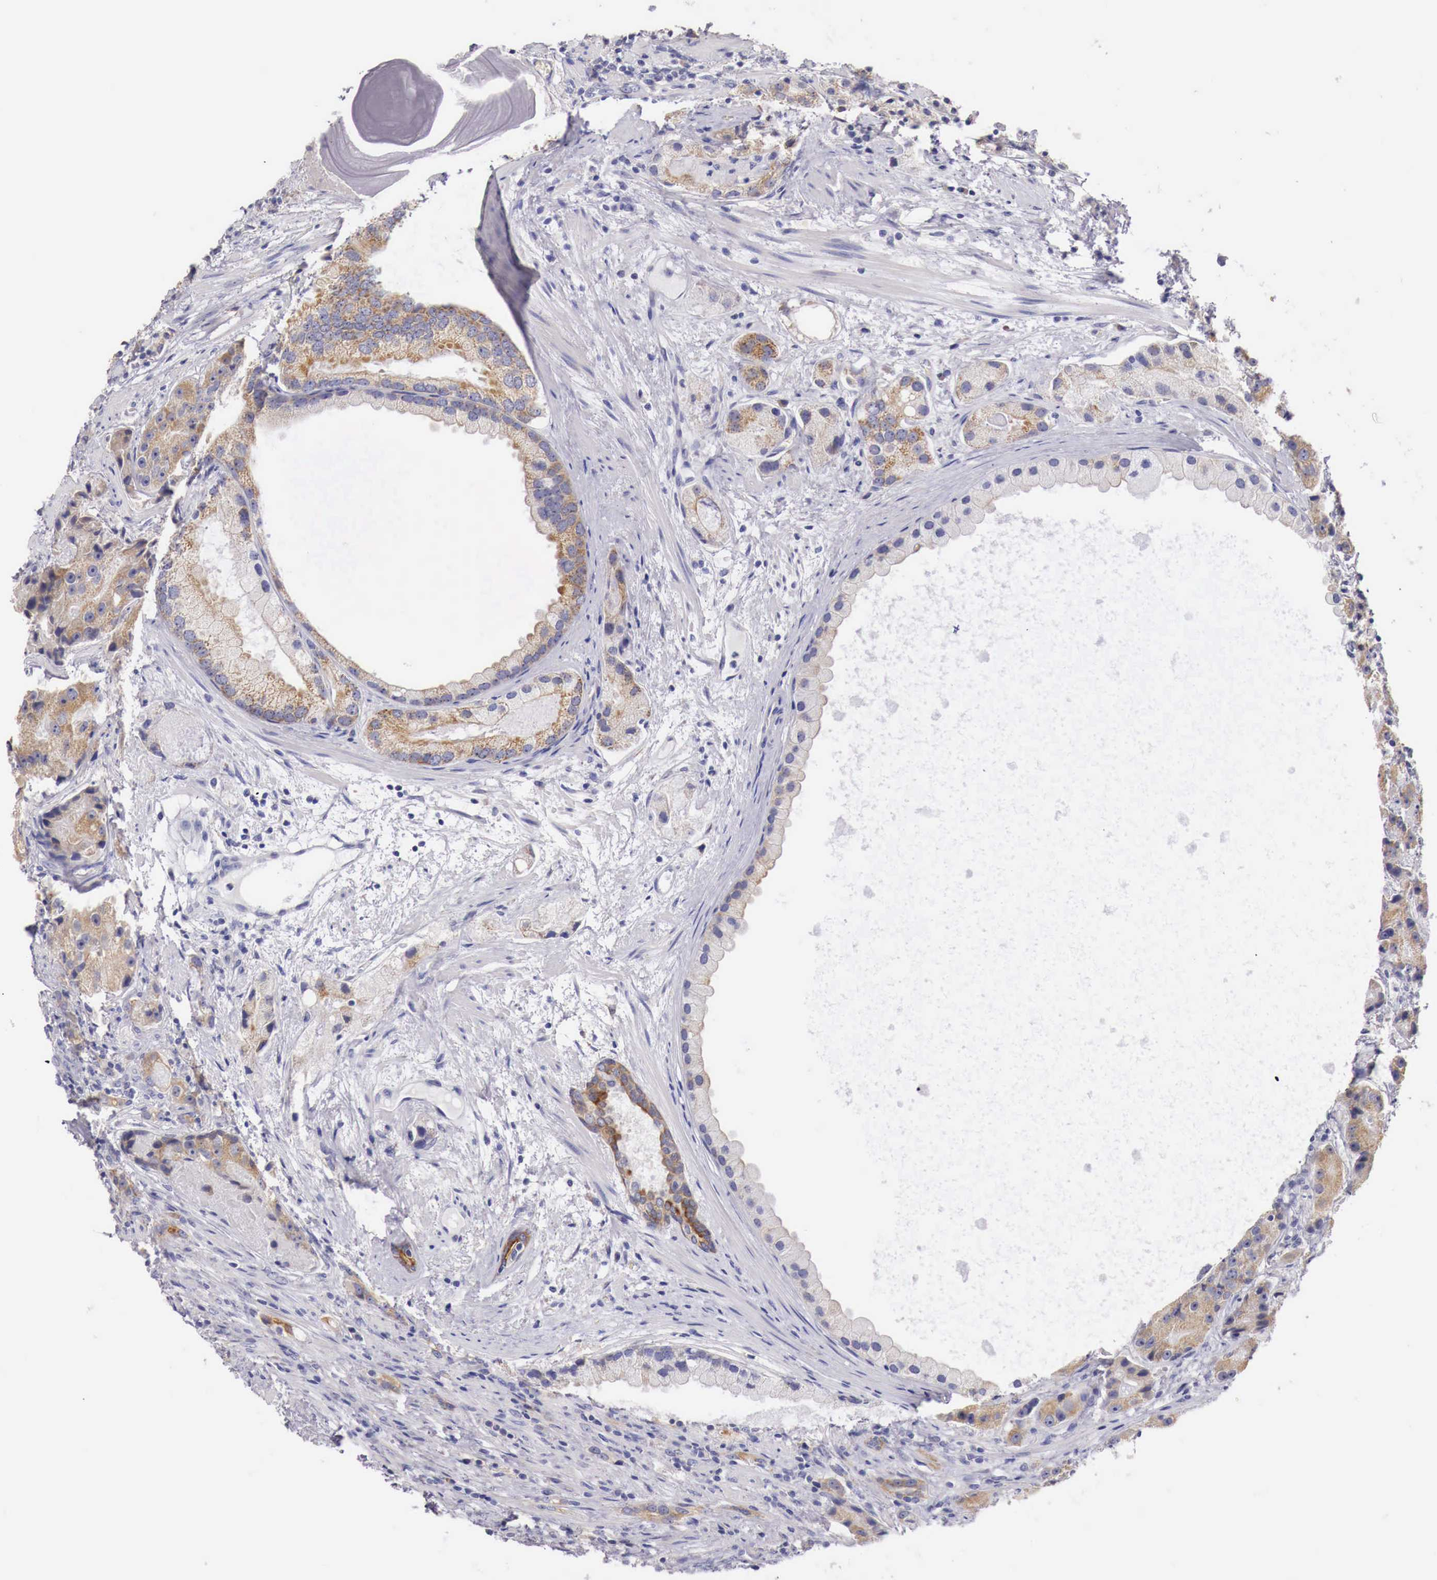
{"staining": {"intensity": "moderate", "quantity": "25%-75%", "location": "cytoplasmic/membranous"}, "tissue": "prostate cancer", "cell_type": "Tumor cells", "image_type": "cancer", "snomed": [{"axis": "morphology", "description": "Adenocarcinoma, Medium grade"}, {"axis": "topography", "description": "Prostate"}], "caption": "Immunohistochemistry image of neoplastic tissue: human prostate cancer (medium-grade adenocarcinoma) stained using IHC displays medium levels of moderate protein expression localized specifically in the cytoplasmic/membranous of tumor cells, appearing as a cytoplasmic/membranous brown color.", "gene": "NREP", "patient": {"sex": "male", "age": 70}}